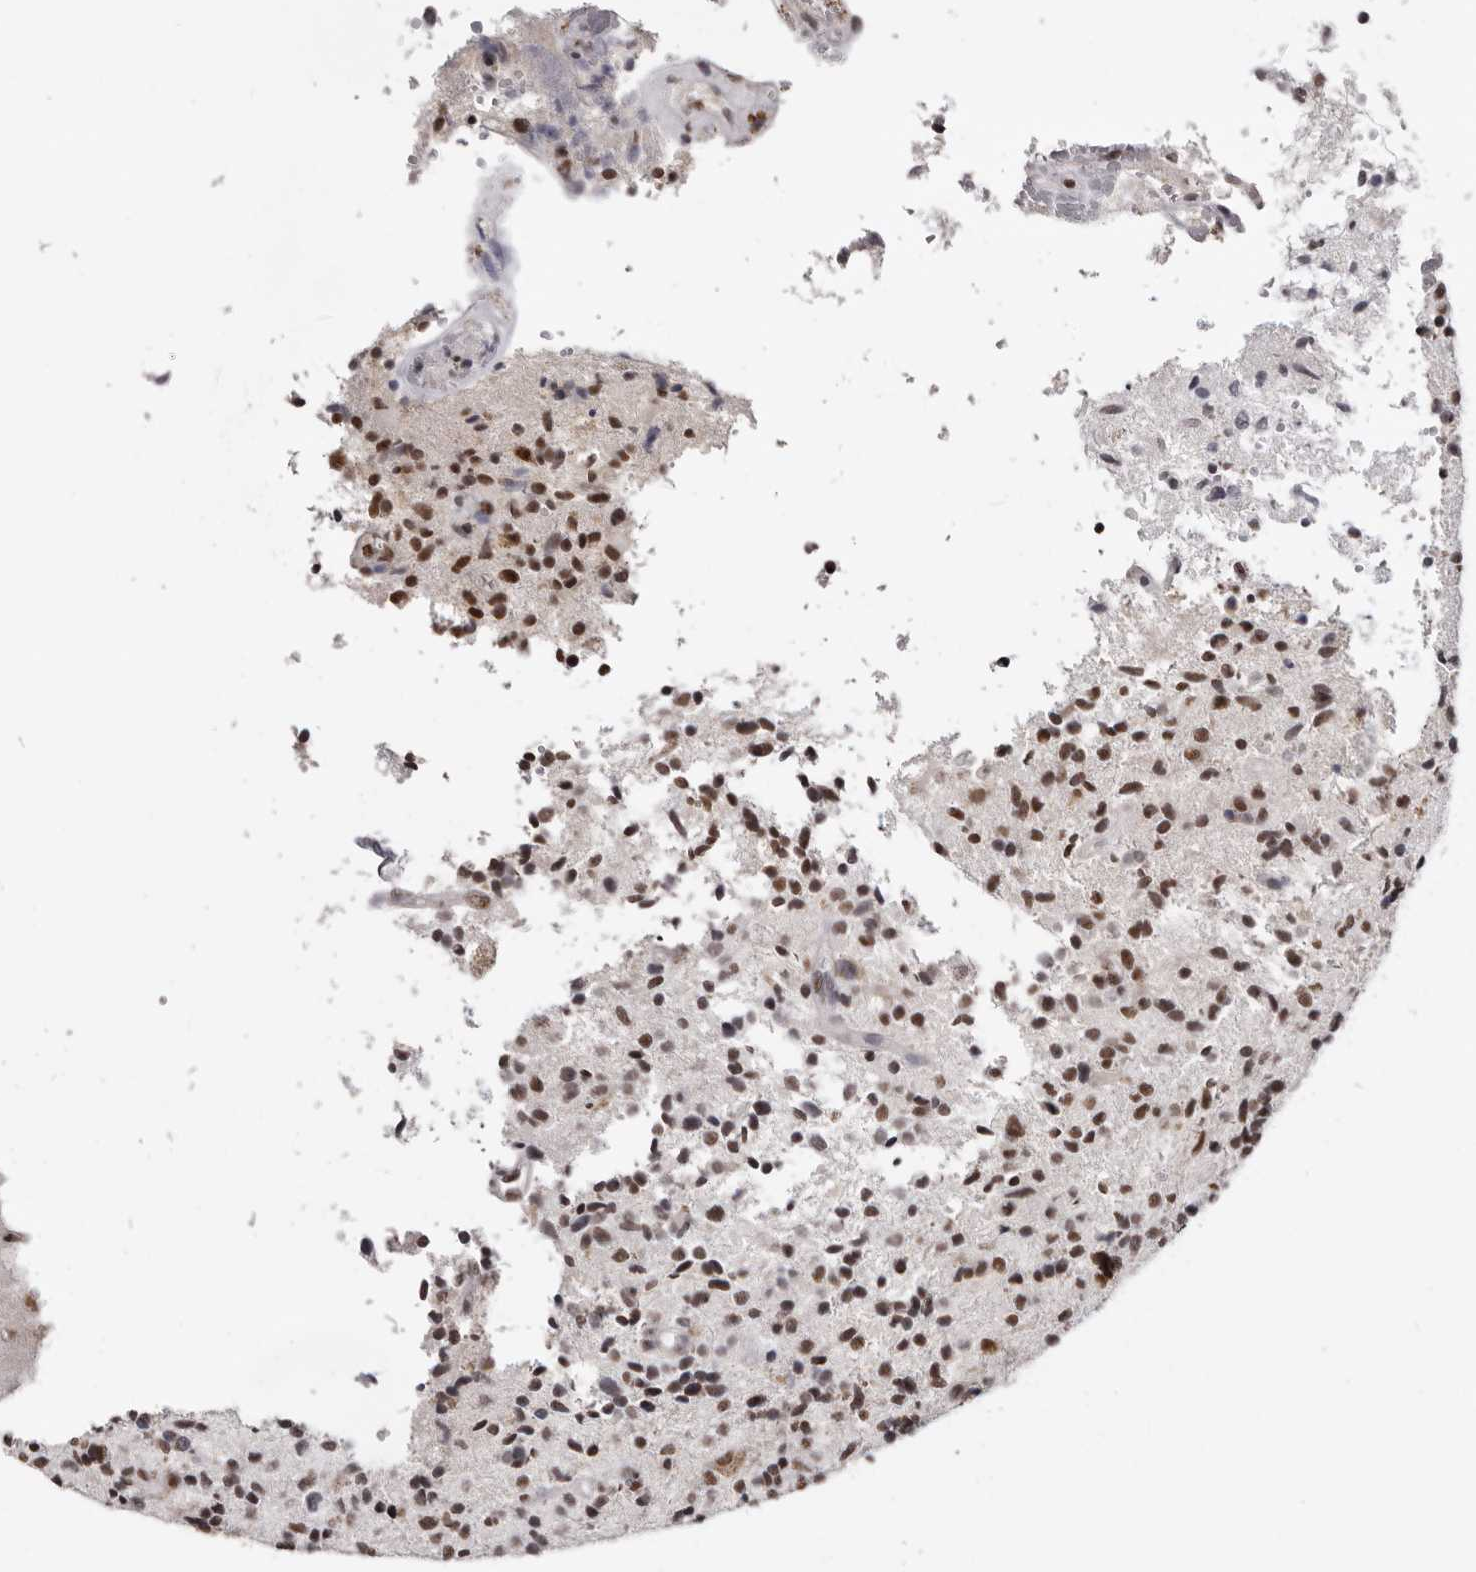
{"staining": {"intensity": "moderate", "quantity": ">75%", "location": "nuclear"}, "tissue": "glioma", "cell_type": "Tumor cells", "image_type": "cancer", "snomed": [{"axis": "morphology", "description": "Glioma, malignant, High grade"}, {"axis": "topography", "description": "Brain"}], "caption": "Immunohistochemistry micrograph of malignant glioma (high-grade) stained for a protein (brown), which shows medium levels of moderate nuclear positivity in about >75% of tumor cells.", "gene": "SCAF4", "patient": {"sex": "male", "age": 72}}